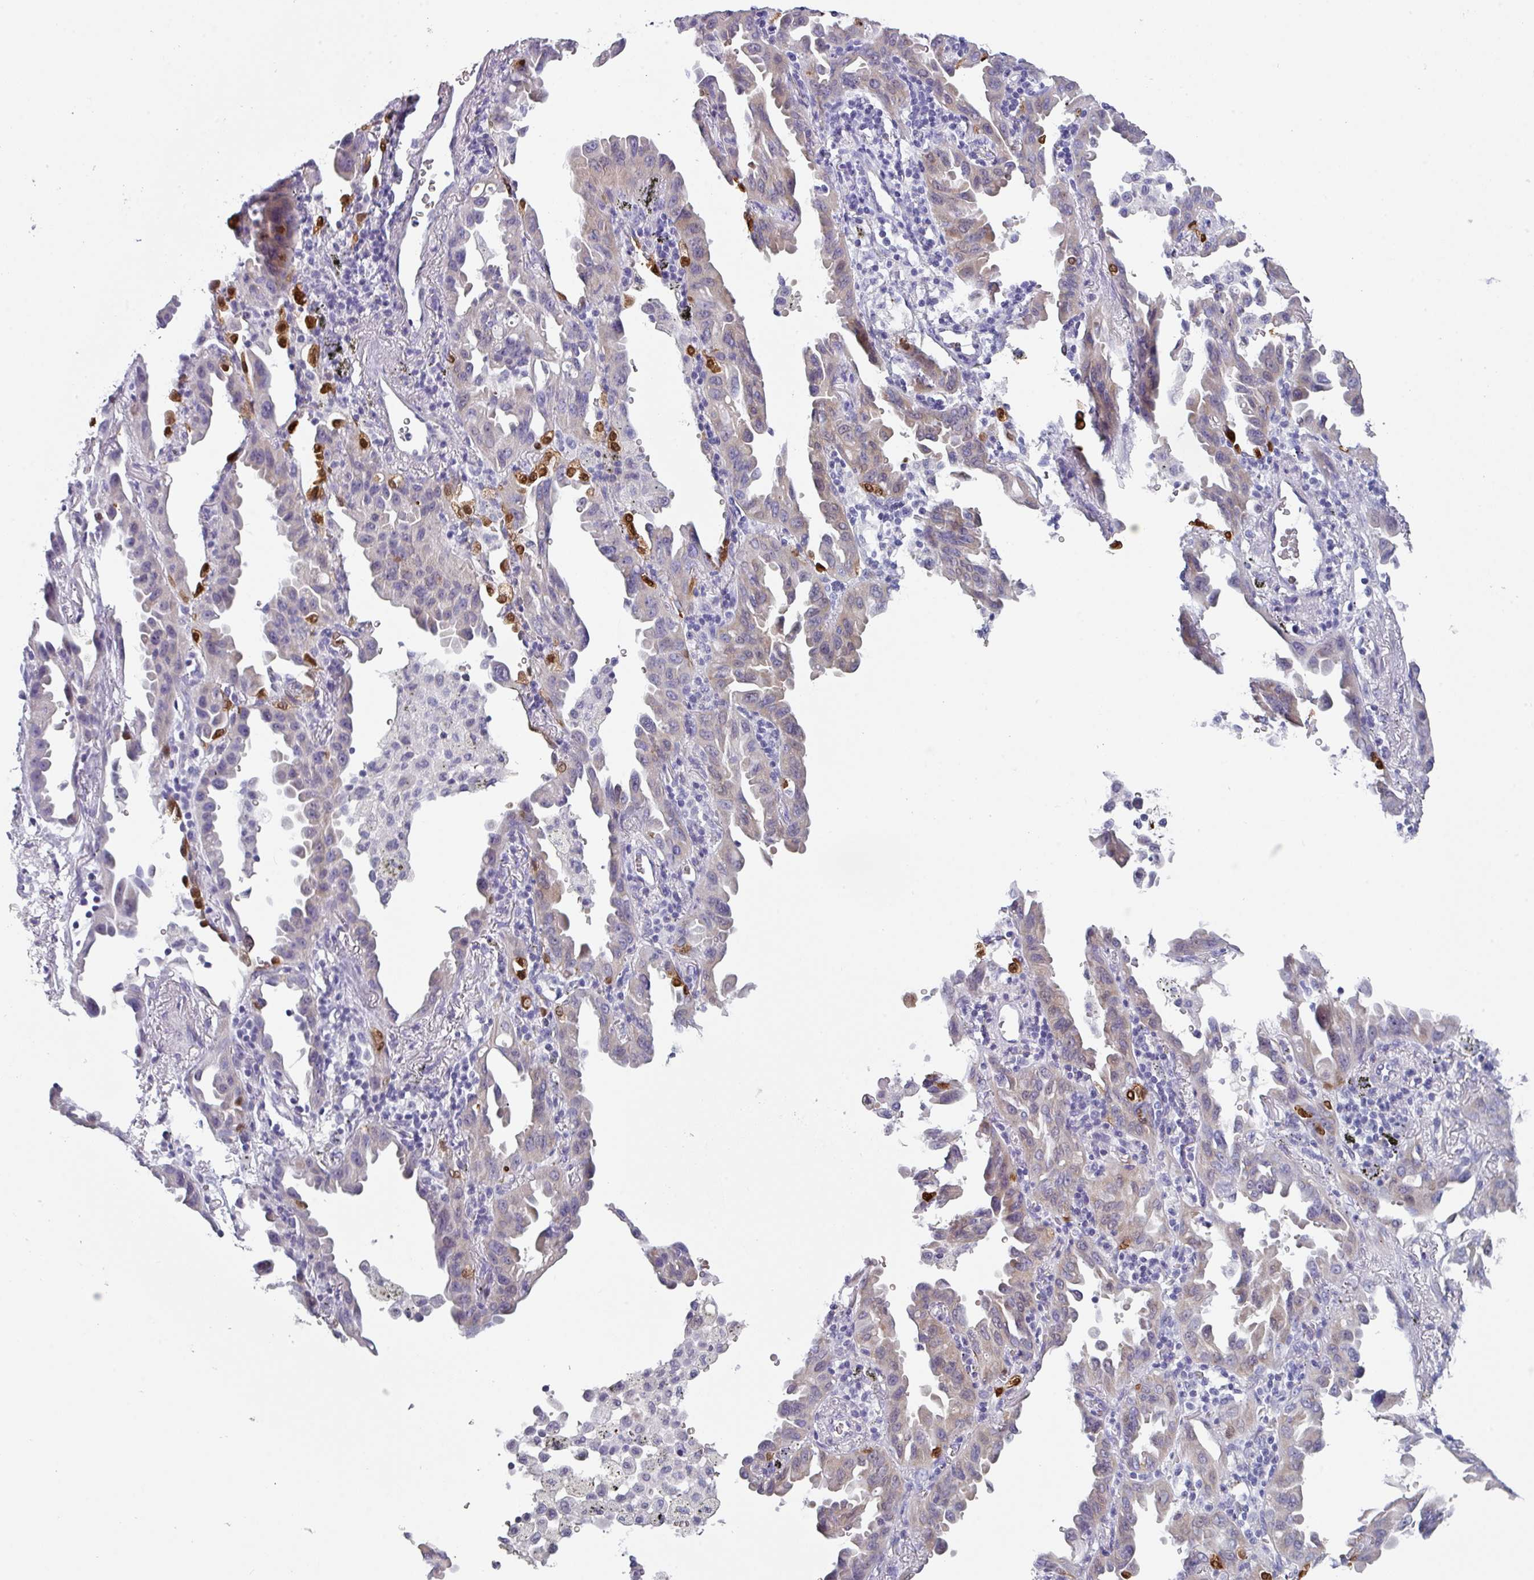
{"staining": {"intensity": "negative", "quantity": "none", "location": "none"}, "tissue": "lung cancer", "cell_type": "Tumor cells", "image_type": "cancer", "snomed": [{"axis": "morphology", "description": "Adenocarcinoma, NOS"}, {"axis": "topography", "description": "Lung"}], "caption": "Immunohistochemistry (IHC) photomicrograph of neoplastic tissue: human lung adenocarcinoma stained with DAB shows no significant protein staining in tumor cells.", "gene": "DEFB115", "patient": {"sex": "male", "age": 68}}